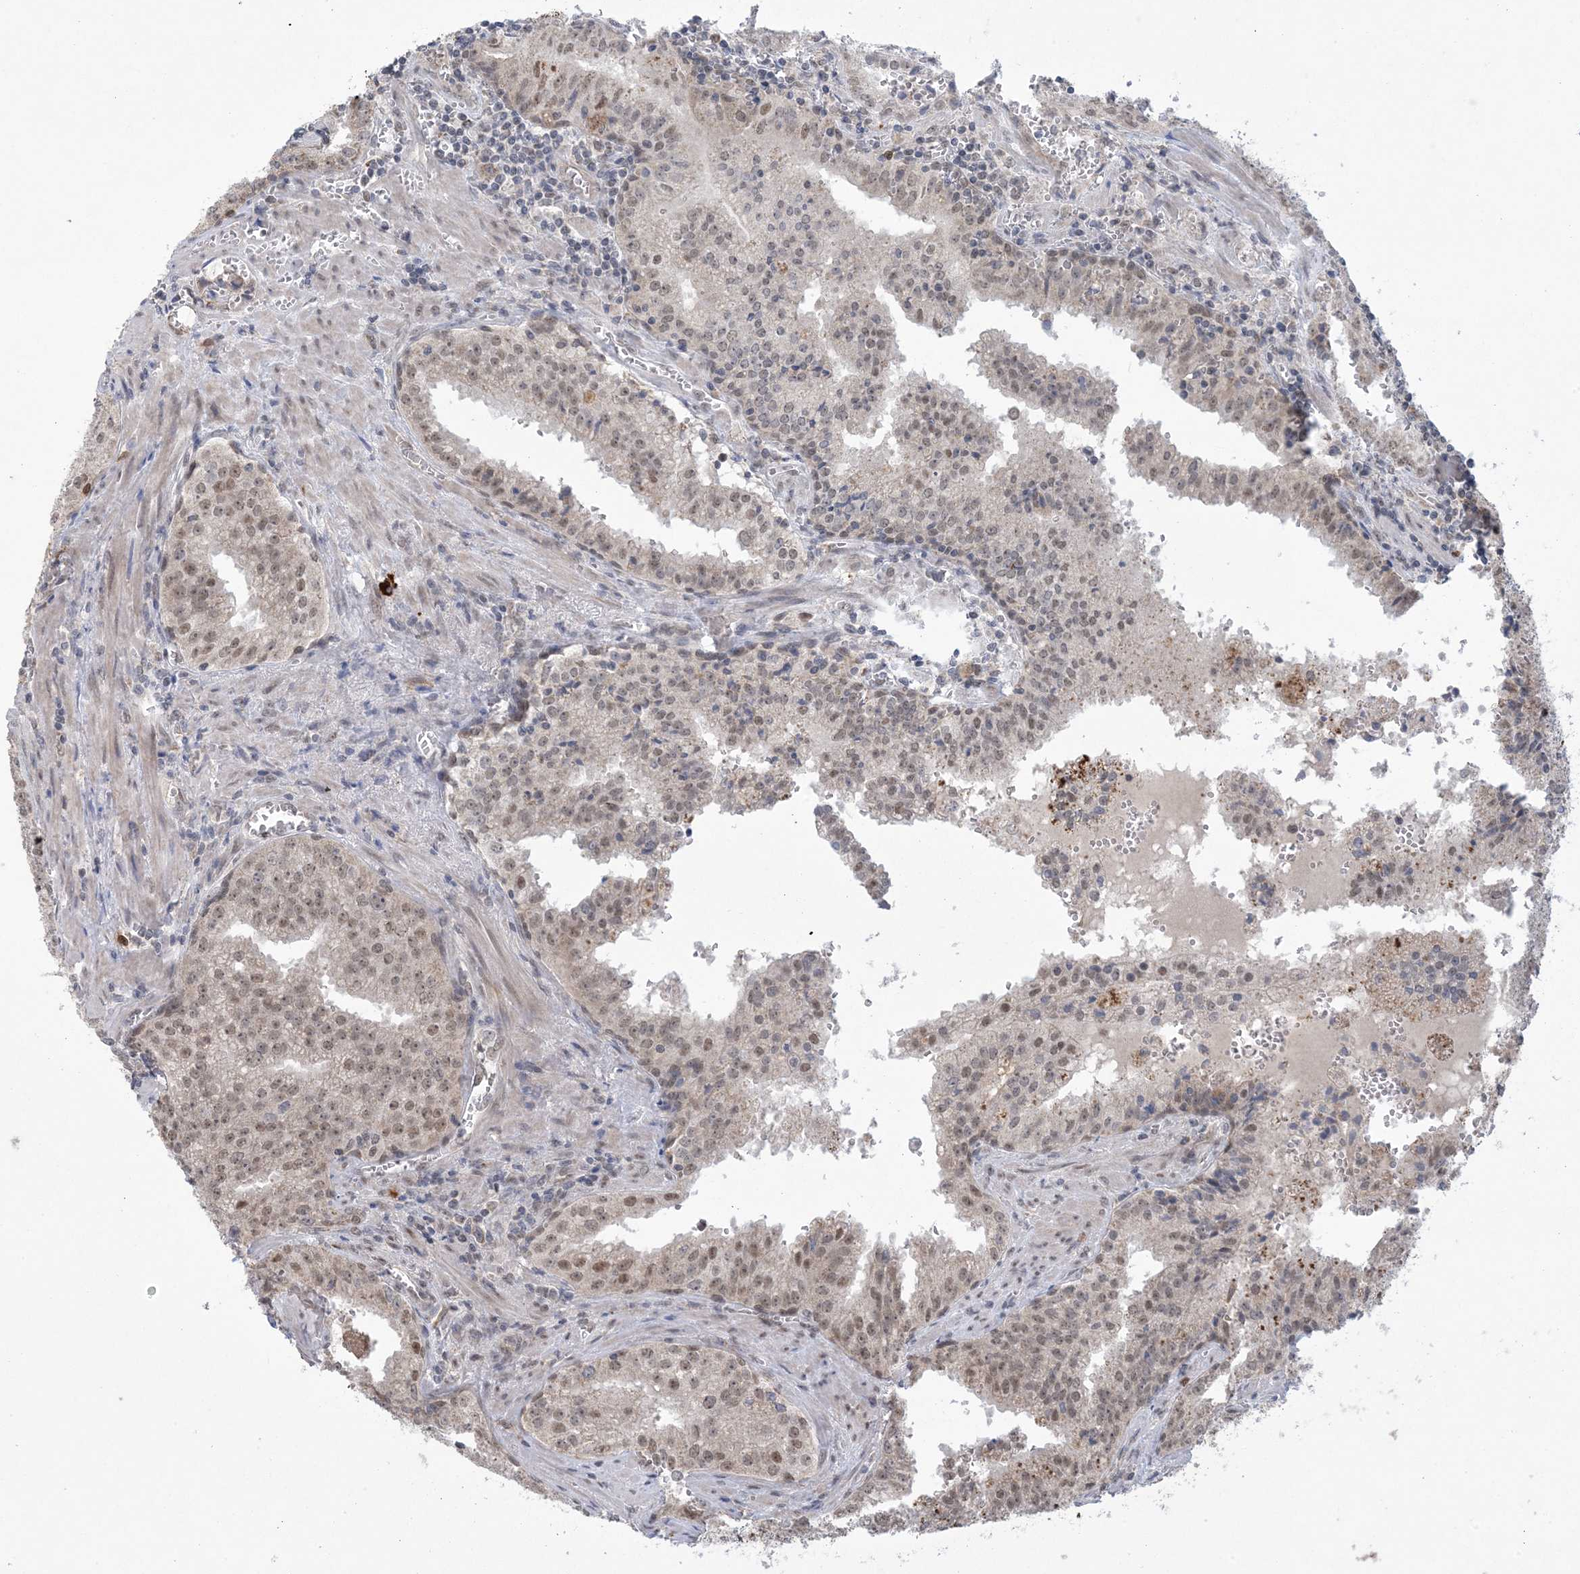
{"staining": {"intensity": "moderate", "quantity": ">75%", "location": "nuclear"}, "tissue": "prostate cancer", "cell_type": "Tumor cells", "image_type": "cancer", "snomed": [{"axis": "morphology", "description": "Adenocarcinoma, High grade"}, {"axis": "topography", "description": "Prostate"}], "caption": "This is a micrograph of immunohistochemistry staining of prostate adenocarcinoma (high-grade), which shows moderate expression in the nuclear of tumor cells.", "gene": "TRMT10C", "patient": {"sex": "male", "age": 68}}